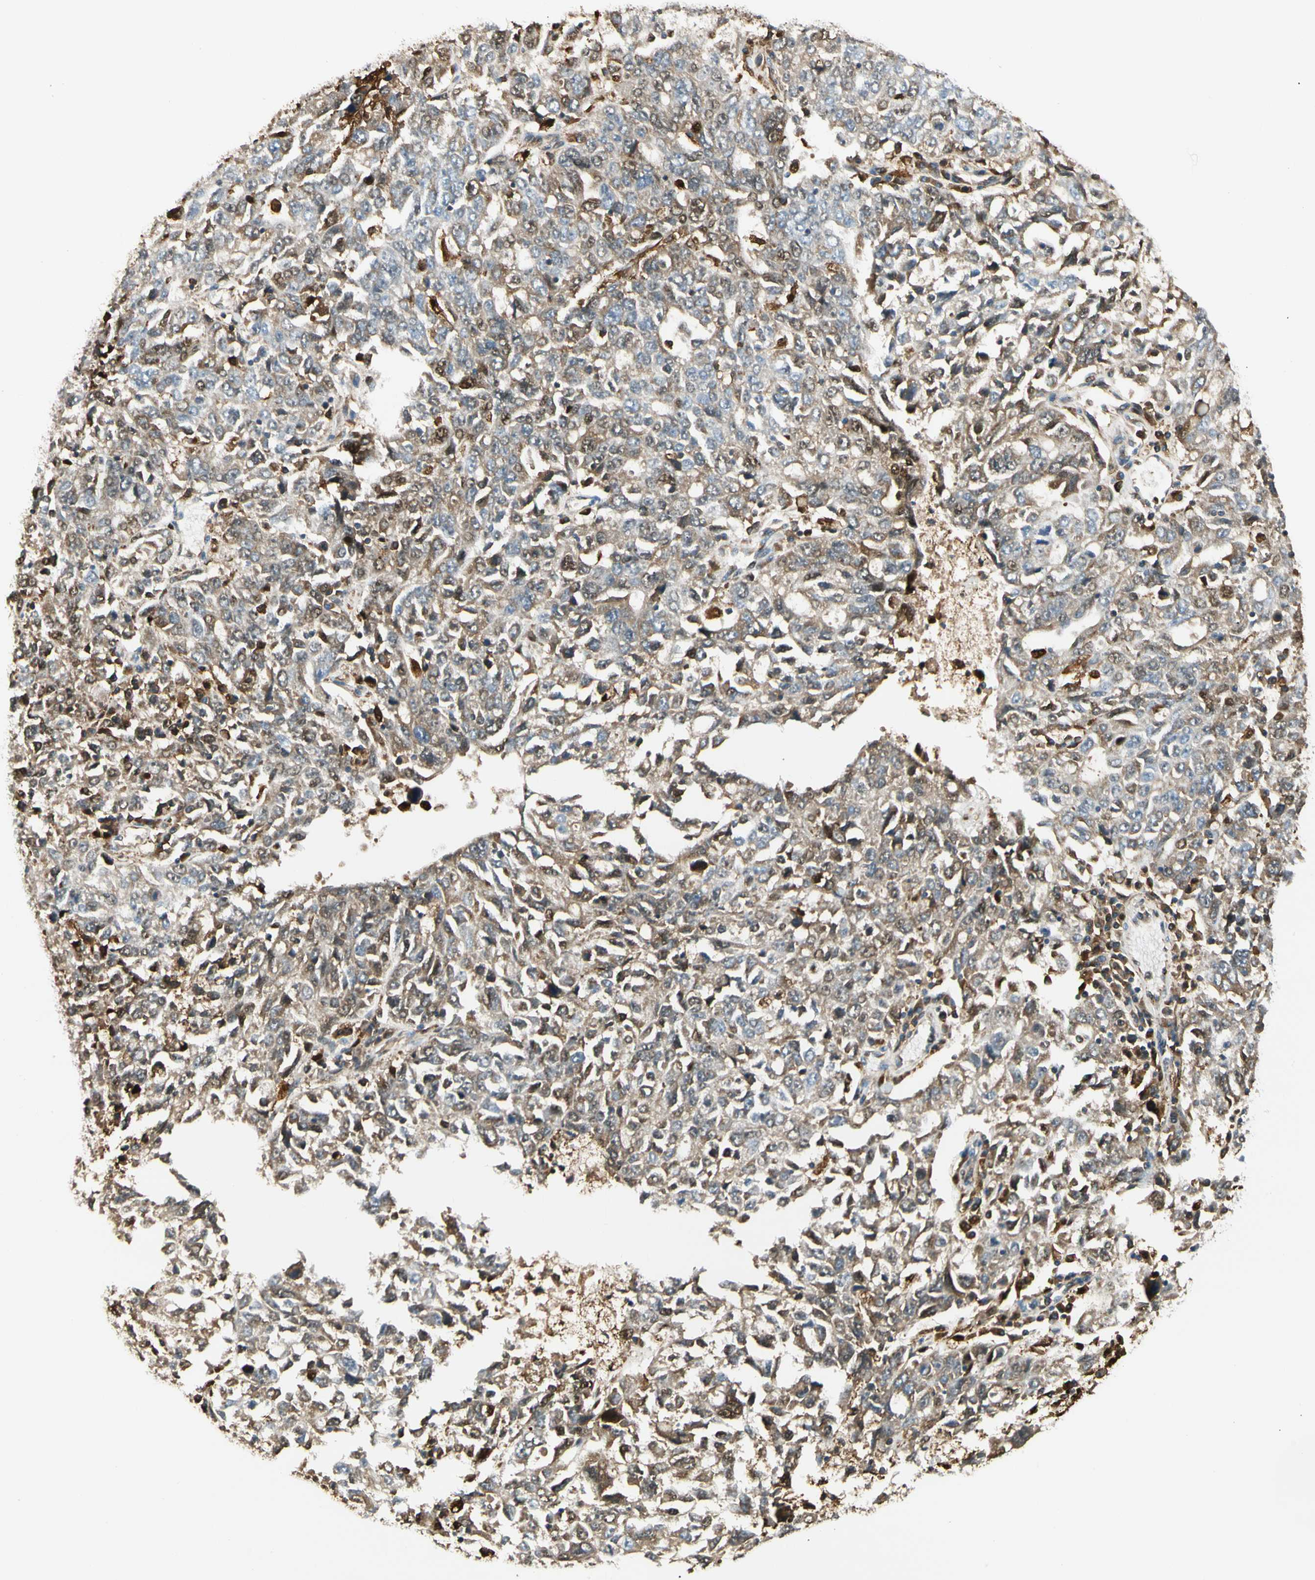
{"staining": {"intensity": "strong", "quantity": "<25%", "location": "cytoplasmic/membranous,nuclear"}, "tissue": "ovarian cancer", "cell_type": "Tumor cells", "image_type": "cancer", "snomed": [{"axis": "morphology", "description": "Carcinoma, endometroid"}, {"axis": "topography", "description": "Ovary"}], "caption": "Human ovarian endometroid carcinoma stained with a protein marker displays strong staining in tumor cells.", "gene": "FTH1", "patient": {"sex": "female", "age": 62}}